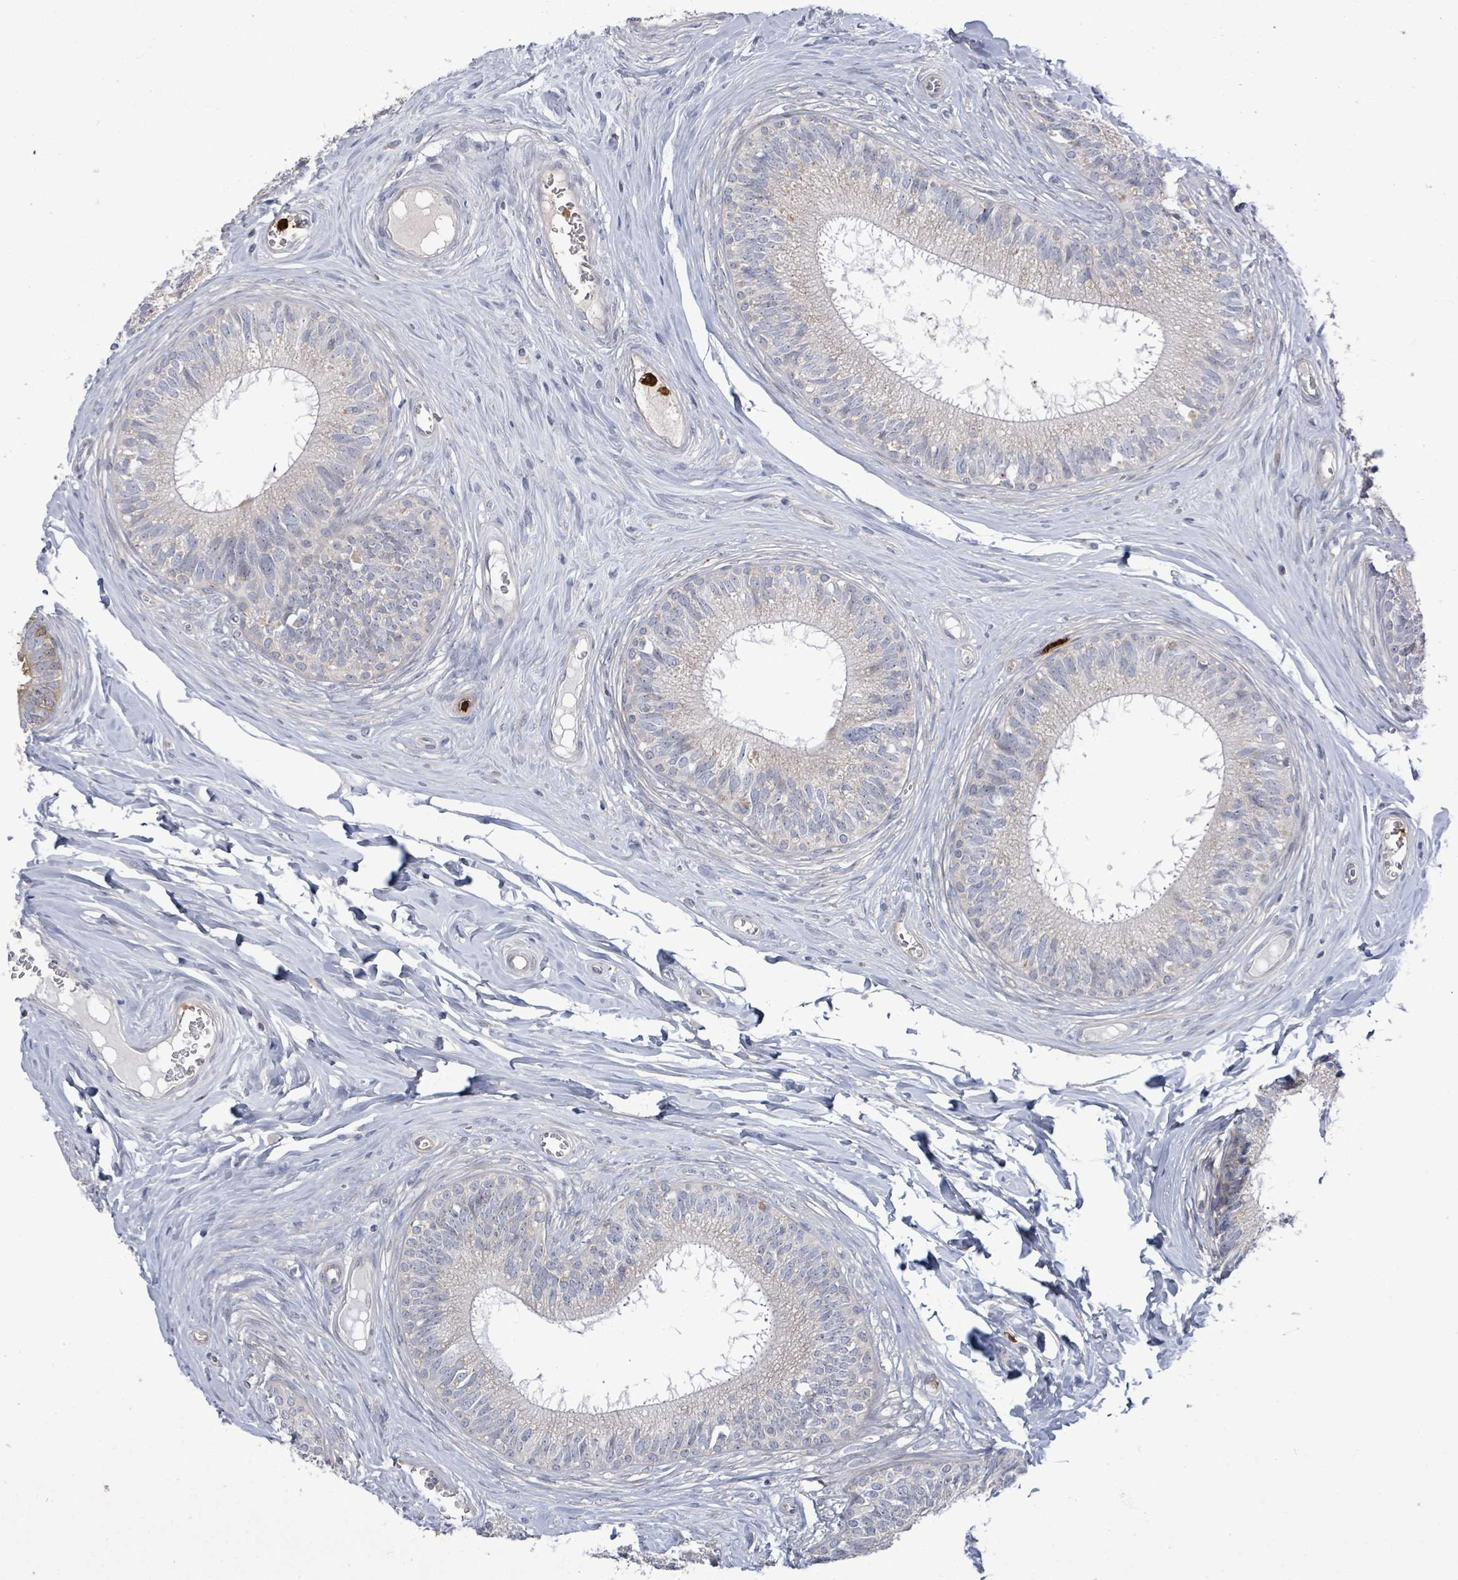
{"staining": {"intensity": "moderate", "quantity": "<25%", "location": "cytoplasmic/membranous"}, "tissue": "epididymis", "cell_type": "Glandular cells", "image_type": "normal", "snomed": [{"axis": "morphology", "description": "Normal tissue, NOS"}, {"axis": "topography", "description": "Epididymis"}], "caption": "The photomicrograph shows a brown stain indicating the presence of a protein in the cytoplasmic/membranous of glandular cells in epididymis.", "gene": "FAM210A", "patient": {"sex": "male", "age": 33}}